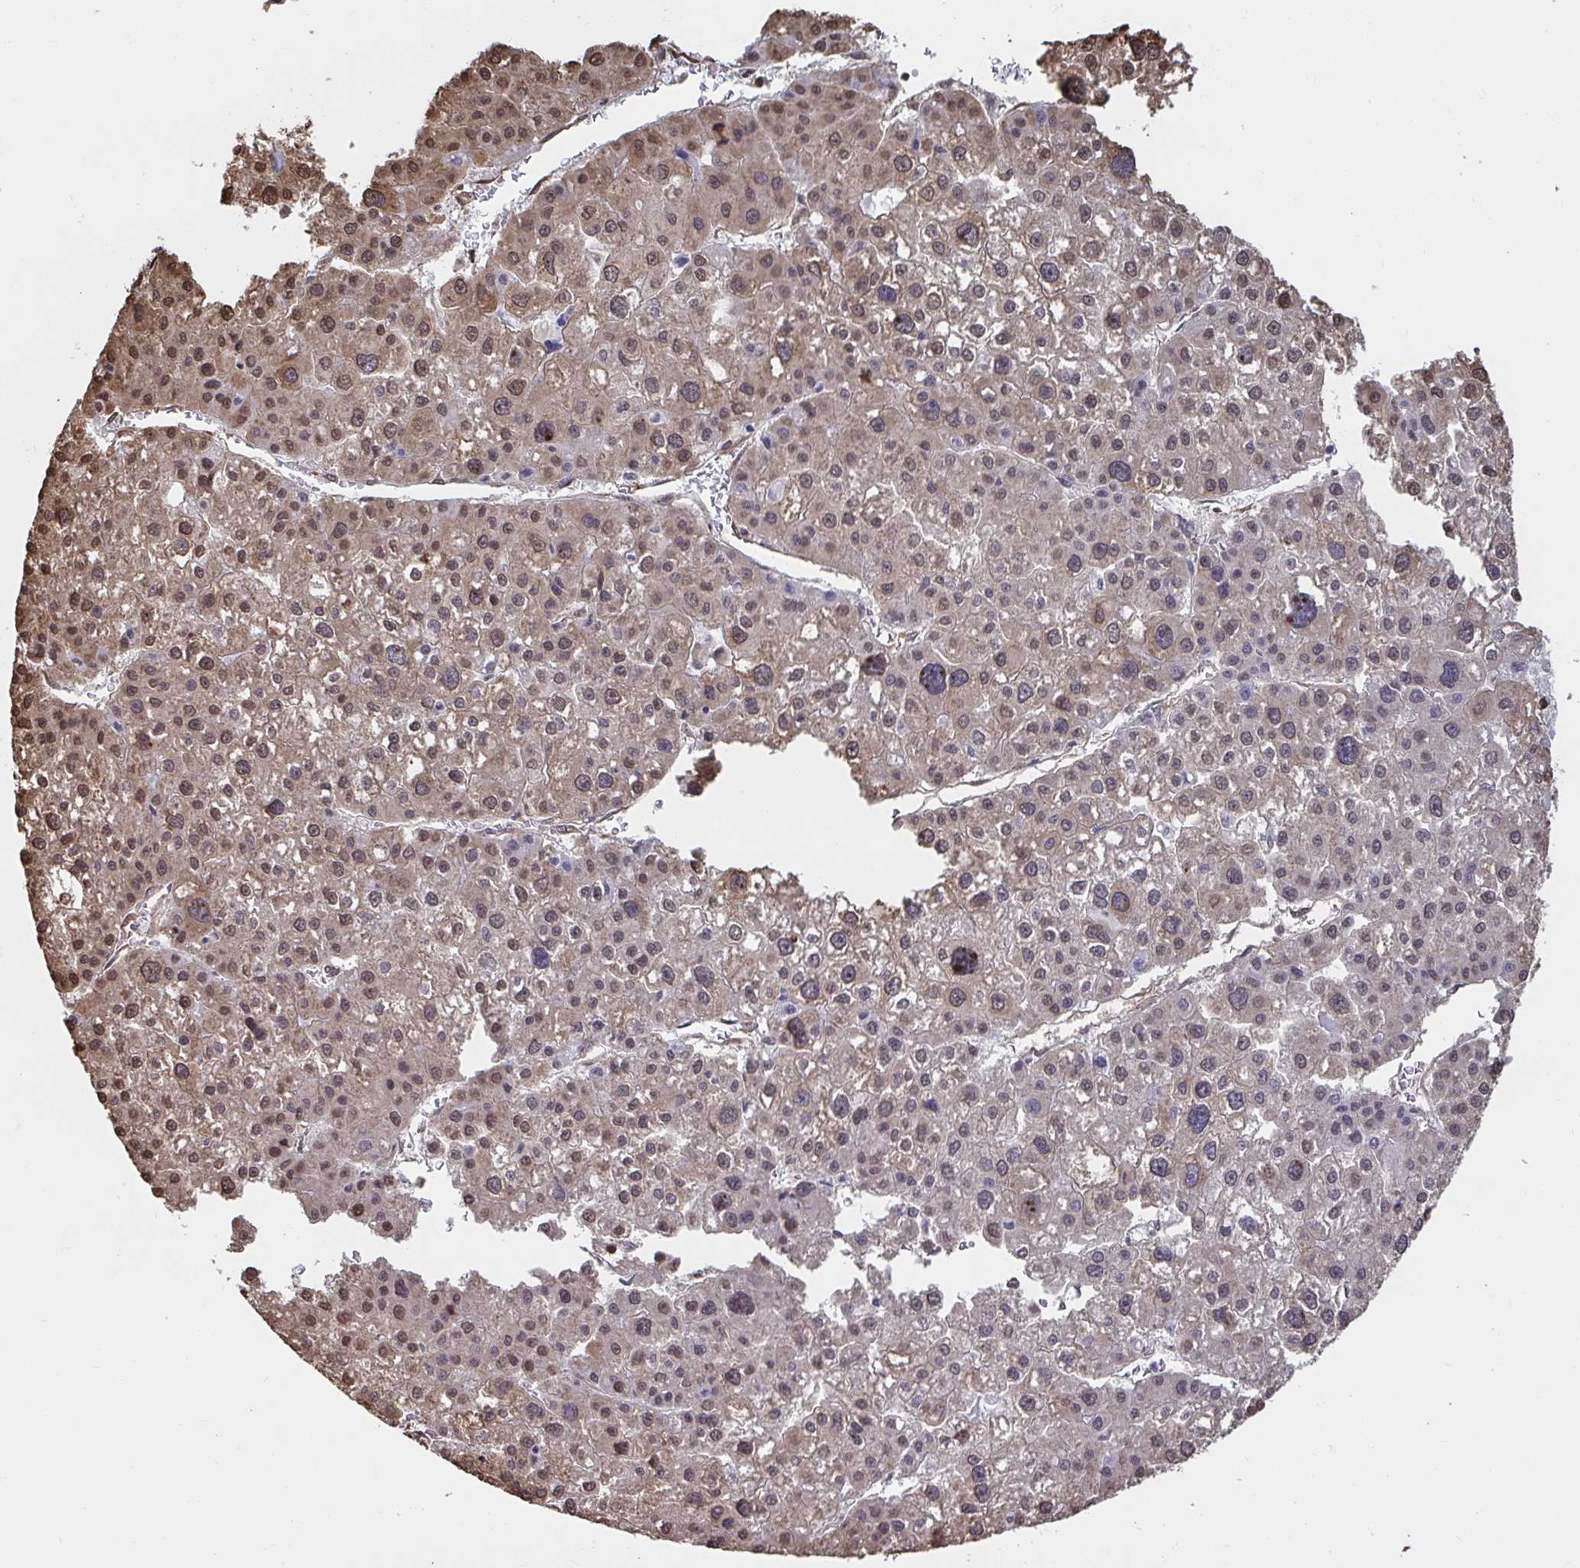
{"staining": {"intensity": "weak", "quantity": ">75%", "location": "cytoplasmic/membranous,nuclear"}, "tissue": "liver cancer", "cell_type": "Tumor cells", "image_type": "cancer", "snomed": [{"axis": "morphology", "description": "Carcinoma, Hepatocellular, NOS"}, {"axis": "topography", "description": "Liver"}], "caption": "DAB immunohistochemical staining of liver hepatocellular carcinoma shows weak cytoplasmic/membranous and nuclear protein expression in approximately >75% of tumor cells. (Stains: DAB (3,3'-diaminobenzidine) in brown, nuclei in blue, Microscopy: brightfield microscopy at high magnification).", "gene": "SYNCRIP", "patient": {"sex": "male", "age": 73}}